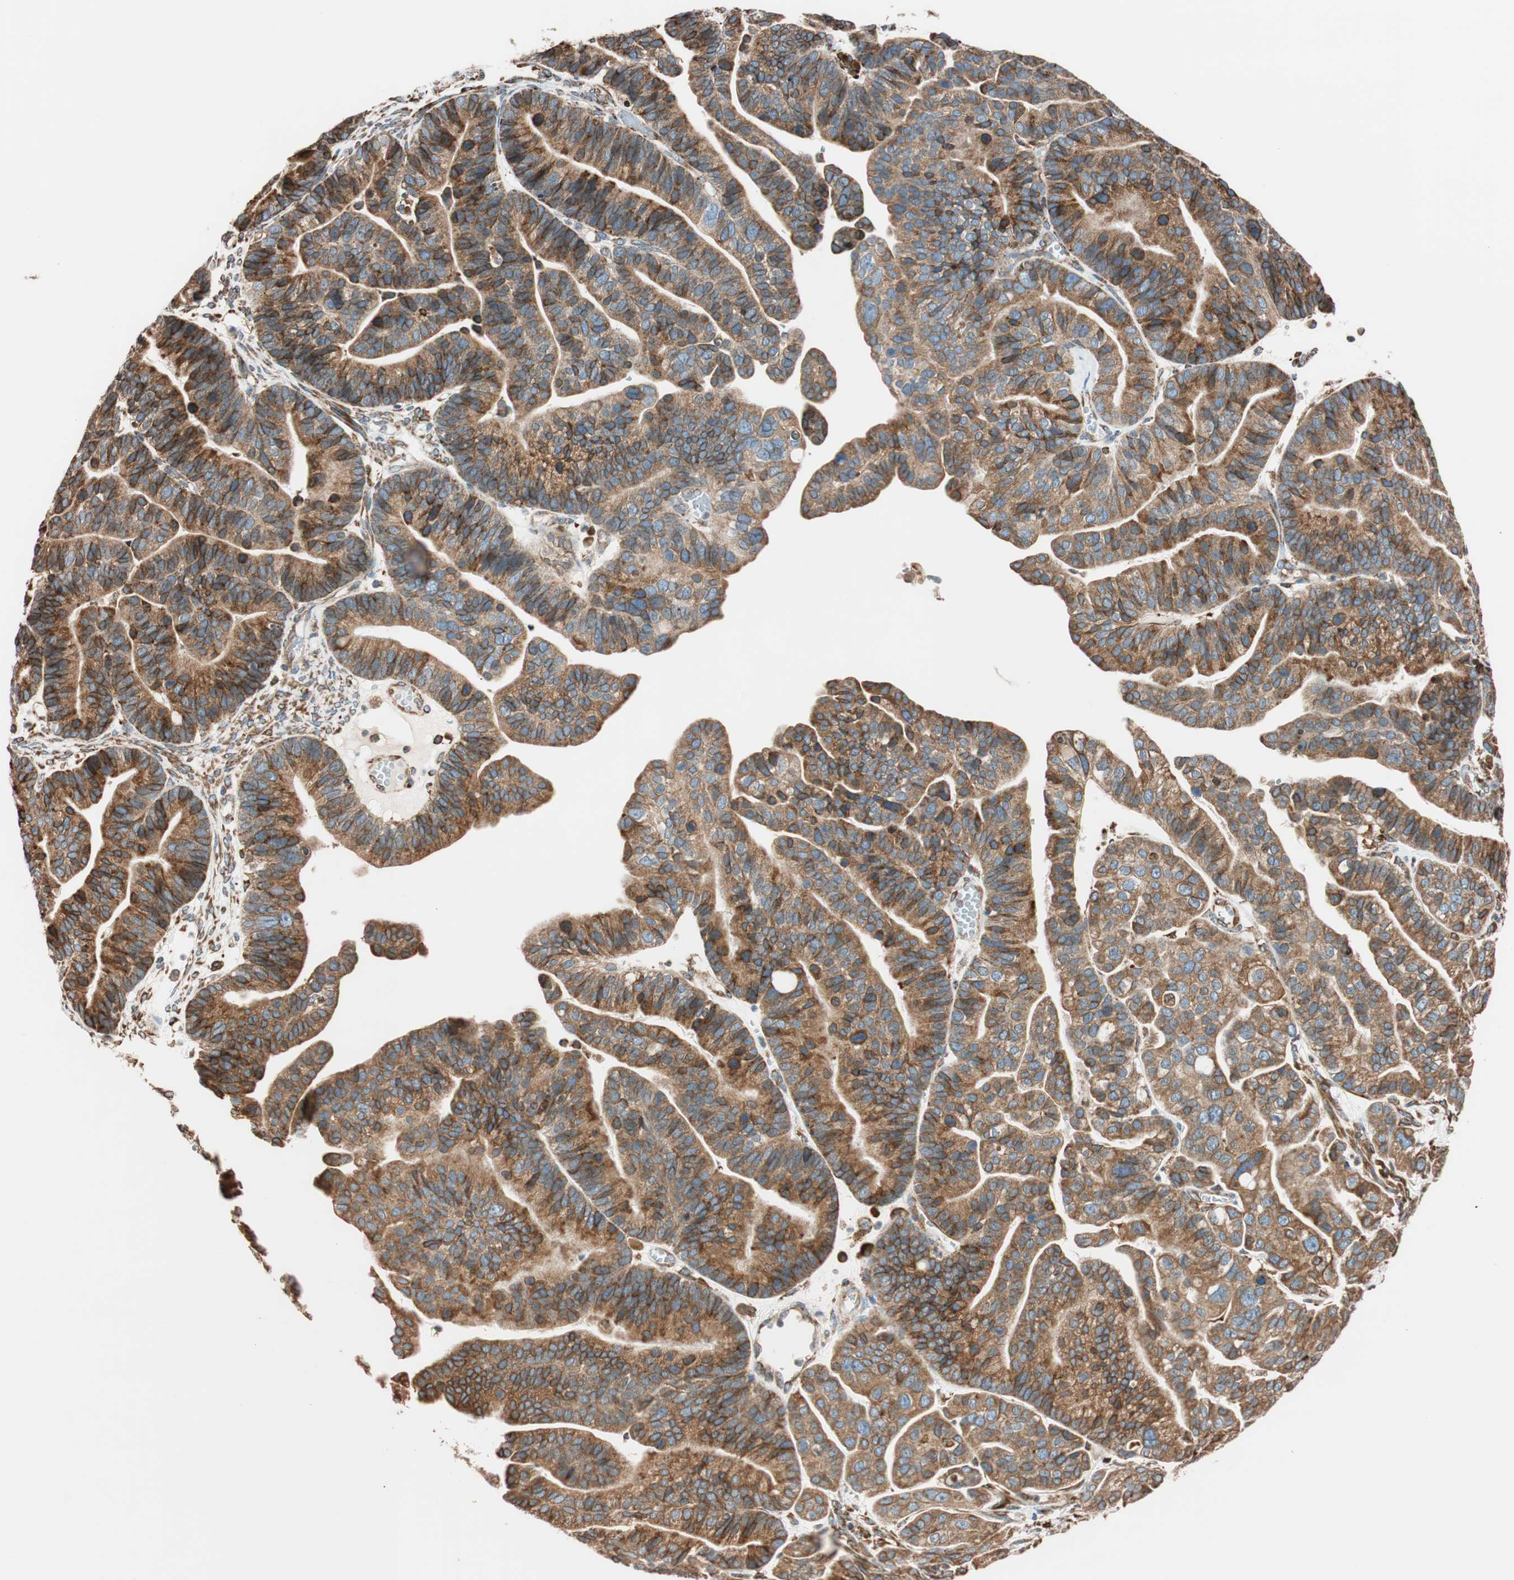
{"staining": {"intensity": "moderate", "quantity": ">75%", "location": "cytoplasmic/membranous"}, "tissue": "ovarian cancer", "cell_type": "Tumor cells", "image_type": "cancer", "snomed": [{"axis": "morphology", "description": "Cystadenocarcinoma, serous, NOS"}, {"axis": "topography", "description": "Ovary"}], "caption": "A micrograph of human ovarian serous cystadenocarcinoma stained for a protein reveals moderate cytoplasmic/membranous brown staining in tumor cells. The staining was performed using DAB, with brown indicating positive protein expression. Nuclei are stained blue with hematoxylin.", "gene": "PRKCSH", "patient": {"sex": "female", "age": 56}}